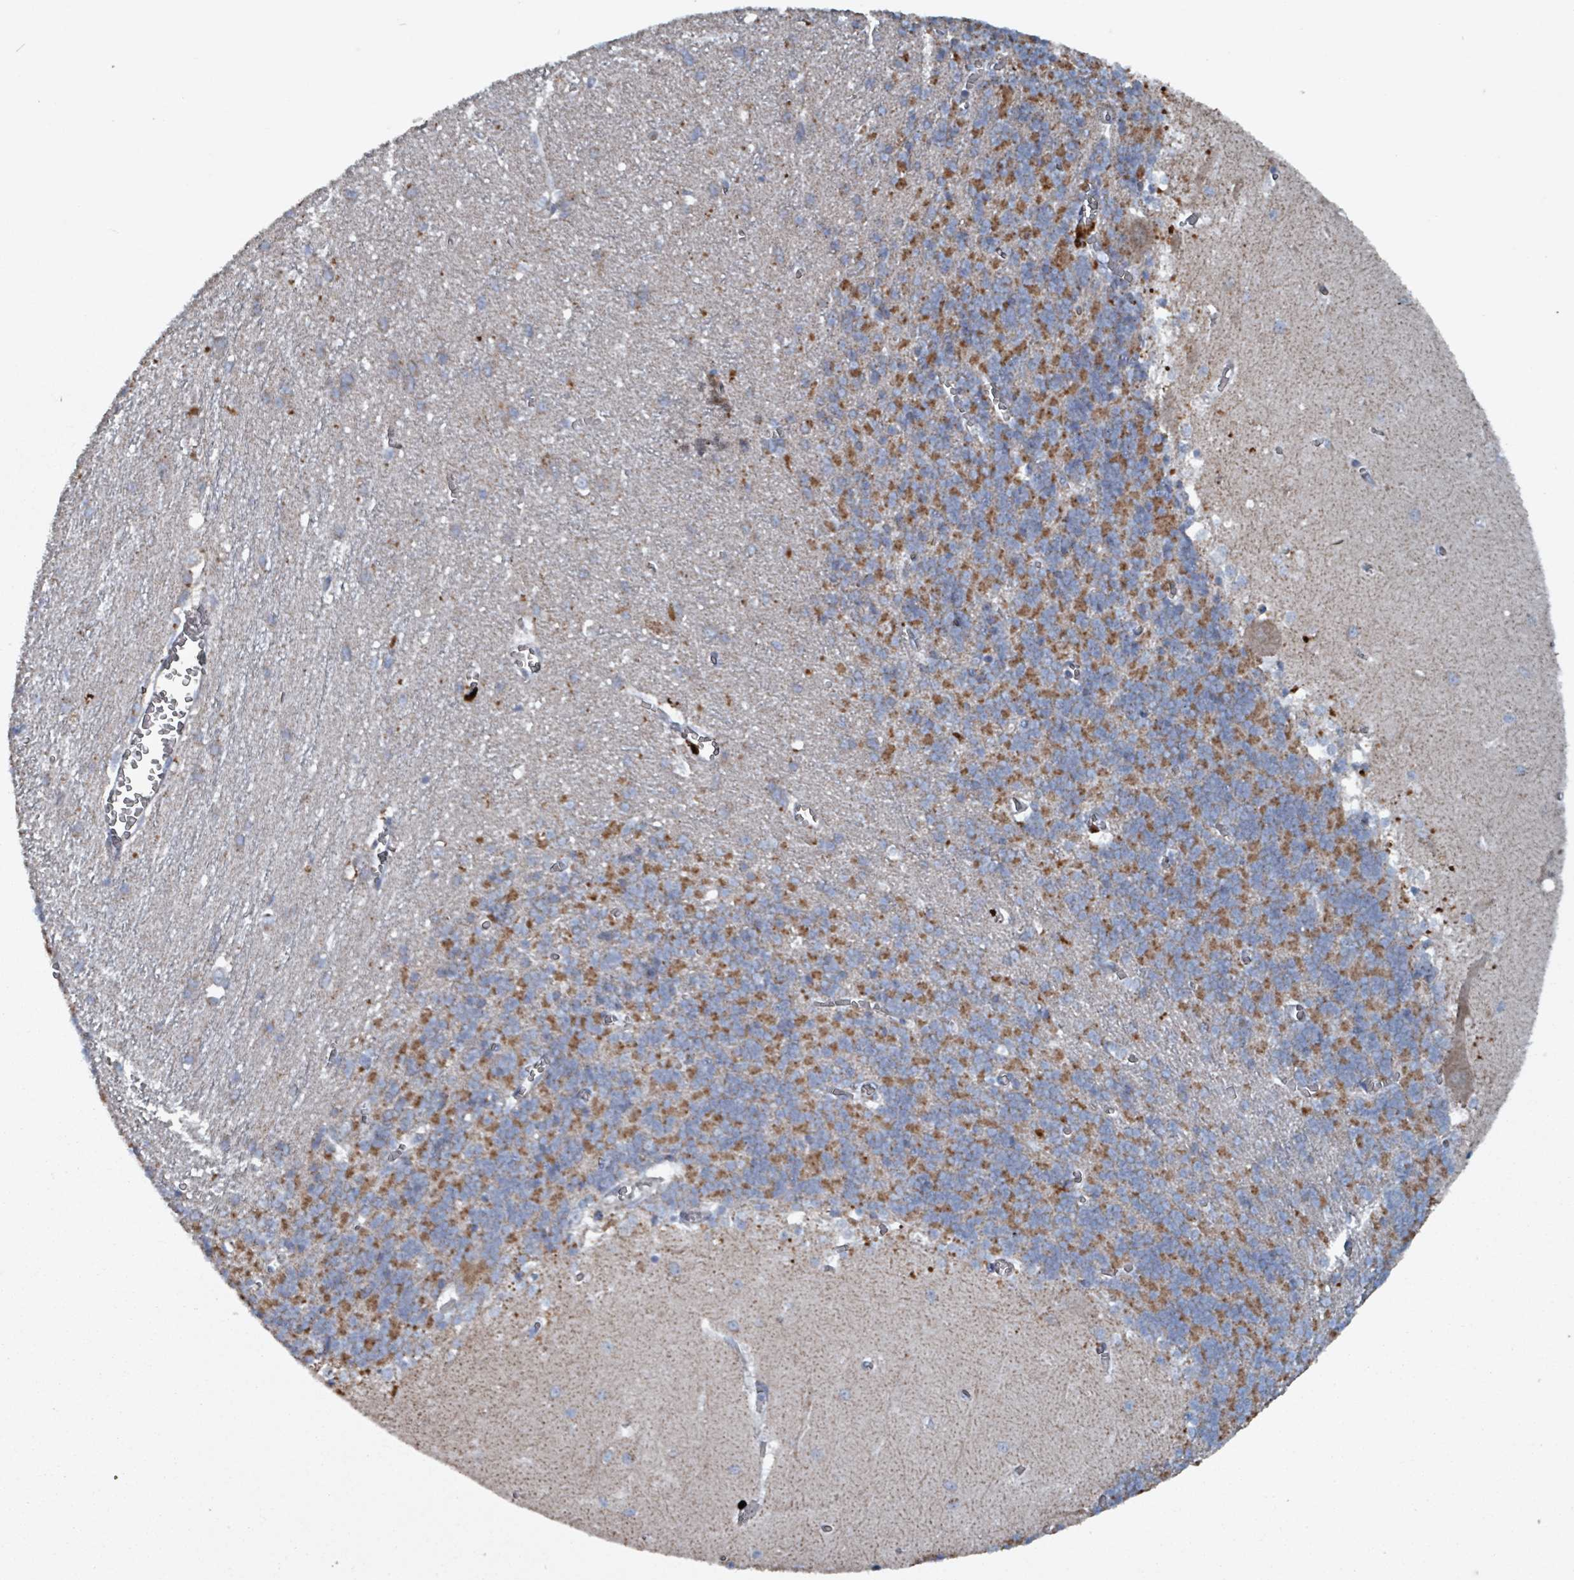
{"staining": {"intensity": "moderate", "quantity": "25%-75%", "location": "cytoplasmic/membranous"}, "tissue": "cerebellum", "cell_type": "Cells in granular layer", "image_type": "normal", "snomed": [{"axis": "morphology", "description": "Normal tissue, NOS"}, {"axis": "topography", "description": "Cerebellum"}], "caption": "Immunohistochemical staining of benign cerebellum demonstrates moderate cytoplasmic/membranous protein expression in approximately 25%-75% of cells in granular layer. (brown staining indicates protein expression, while blue staining denotes nuclei).", "gene": "ABHD18", "patient": {"sex": "male", "age": 37}}